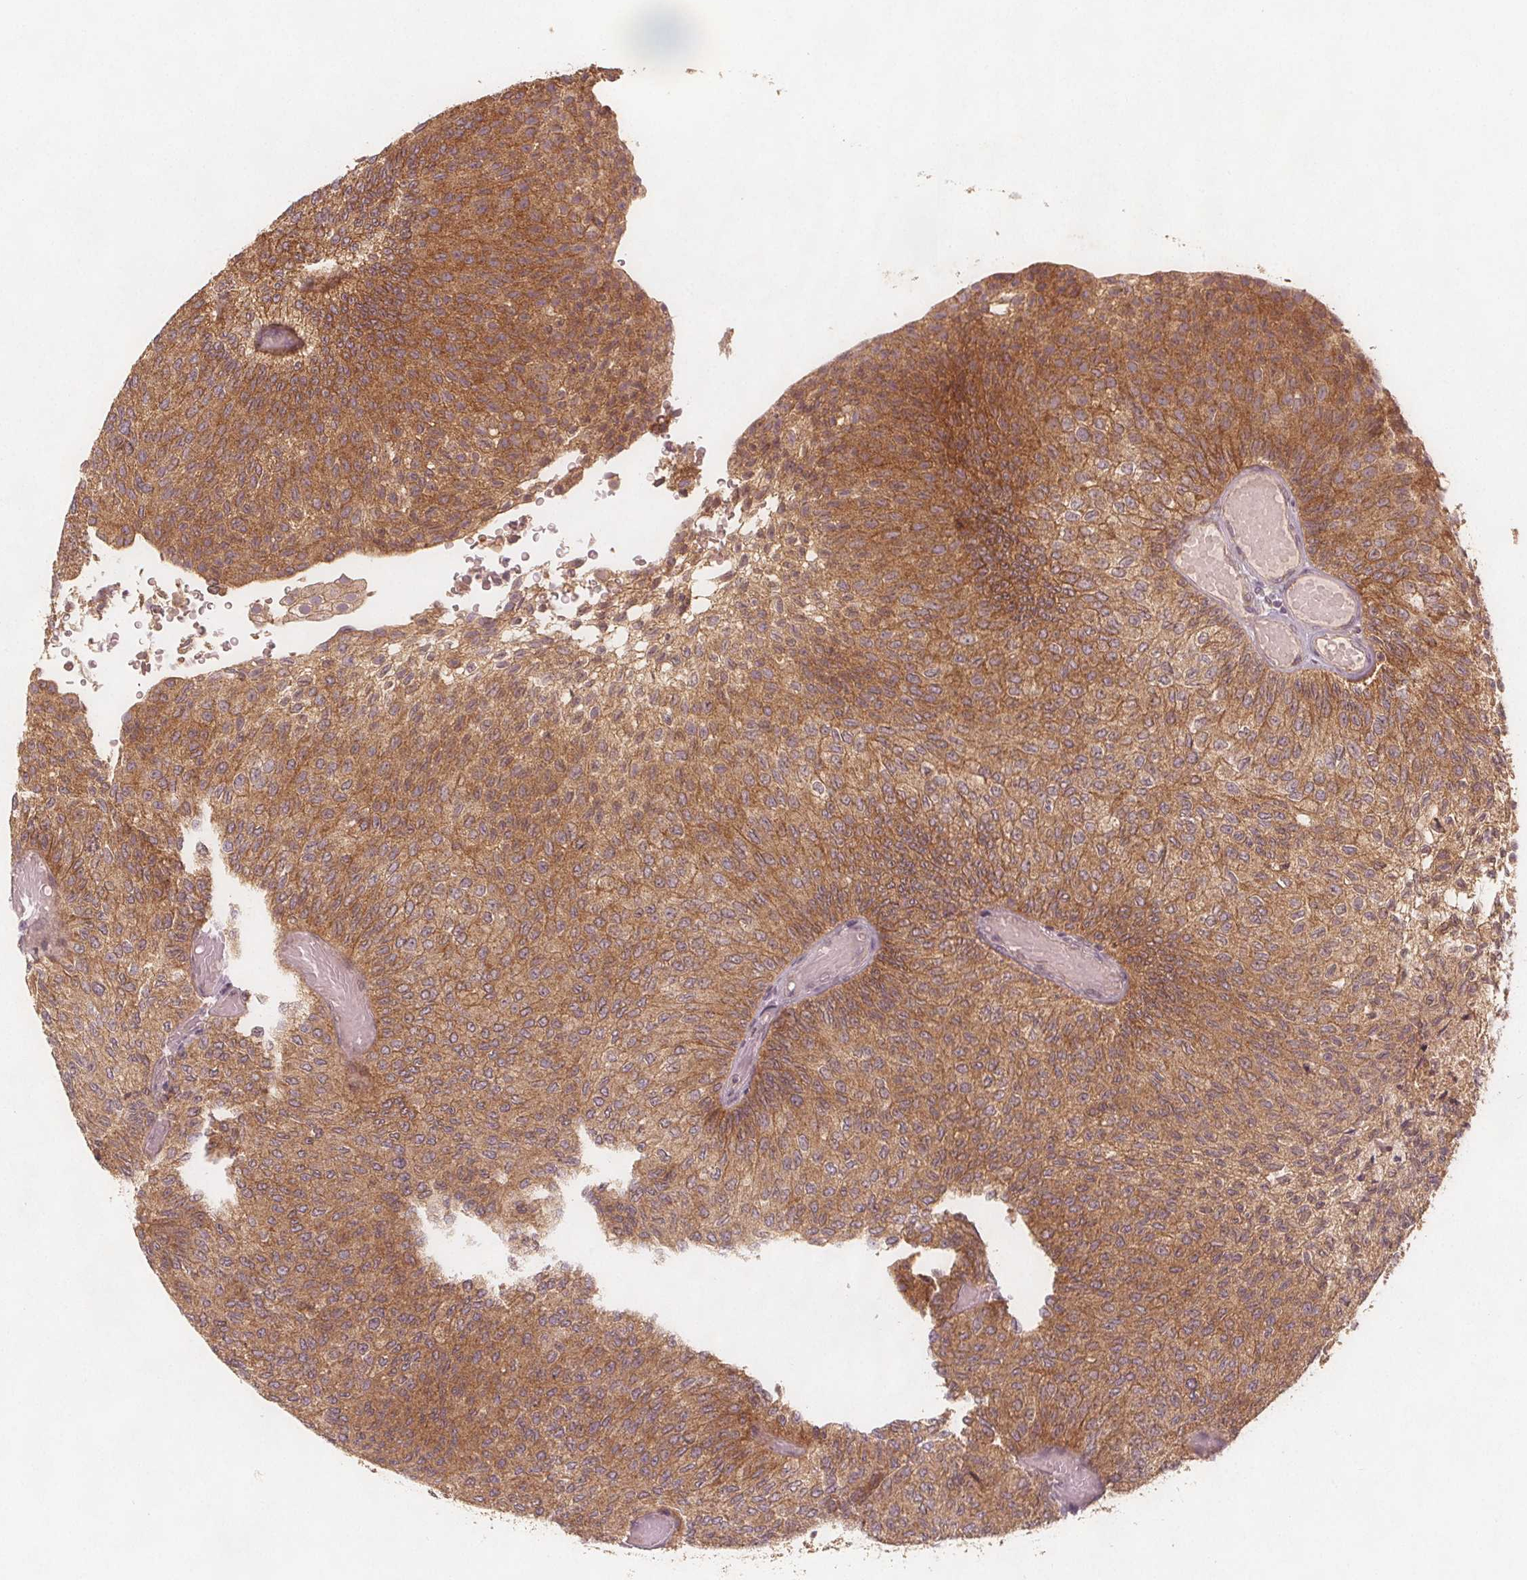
{"staining": {"intensity": "moderate", "quantity": ">75%", "location": "cytoplasmic/membranous"}, "tissue": "urothelial cancer", "cell_type": "Tumor cells", "image_type": "cancer", "snomed": [{"axis": "morphology", "description": "Urothelial carcinoma, Low grade"}, {"axis": "topography", "description": "Urinary bladder"}], "caption": "Urothelial carcinoma (low-grade) stained with a brown dye shows moderate cytoplasmic/membranous positive expression in approximately >75% of tumor cells.", "gene": "NCSTN", "patient": {"sex": "male", "age": 78}}